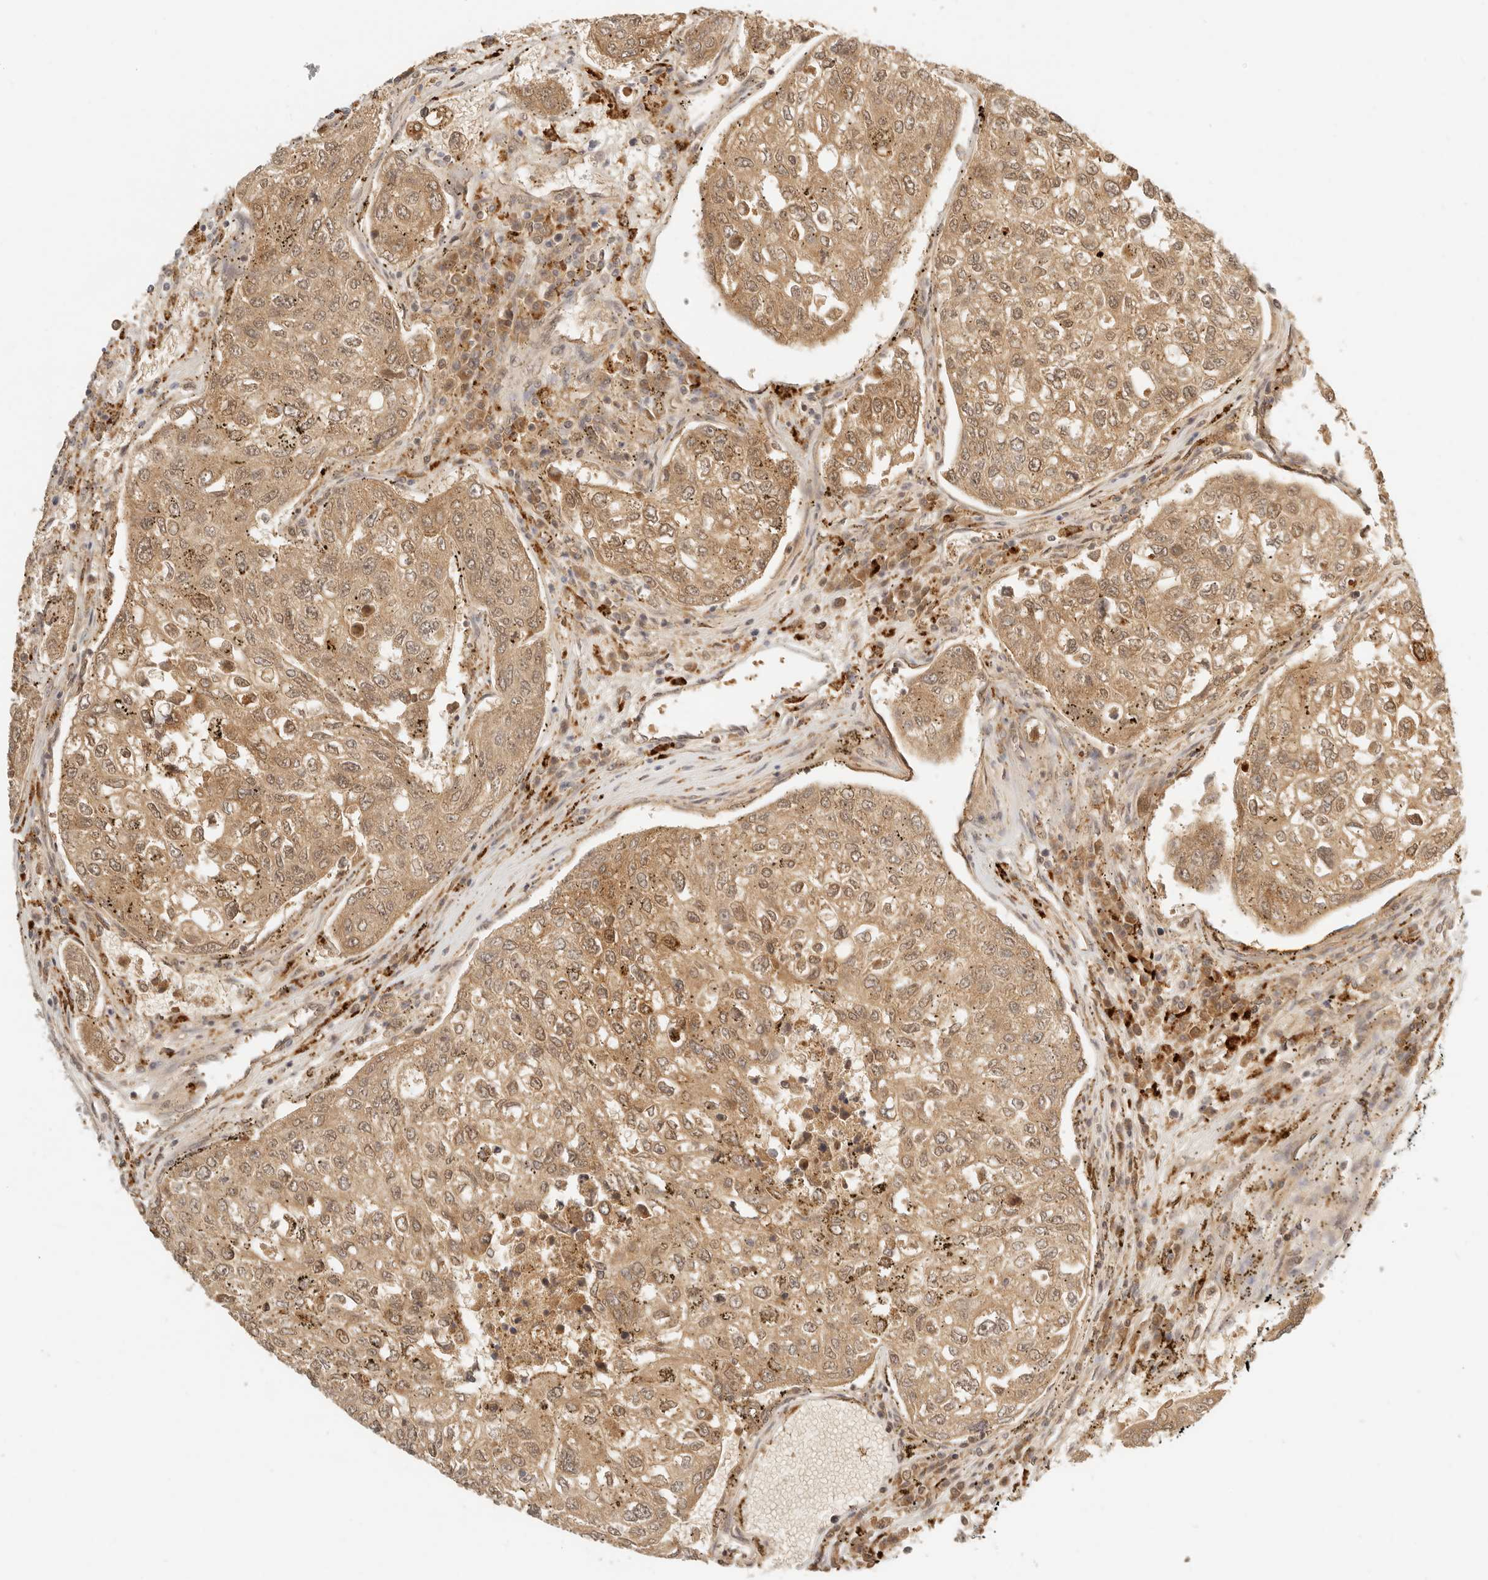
{"staining": {"intensity": "moderate", "quantity": ">75%", "location": "cytoplasmic/membranous"}, "tissue": "urothelial cancer", "cell_type": "Tumor cells", "image_type": "cancer", "snomed": [{"axis": "morphology", "description": "Urothelial carcinoma, High grade"}, {"axis": "topography", "description": "Lymph node"}, {"axis": "topography", "description": "Urinary bladder"}], "caption": "A micrograph of high-grade urothelial carcinoma stained for a protein shows moderate cytoplasmic/membranous brown staining in tumor cells.", "gene": "RNASET2", "patient": {"sex": "male", "age": 51}}